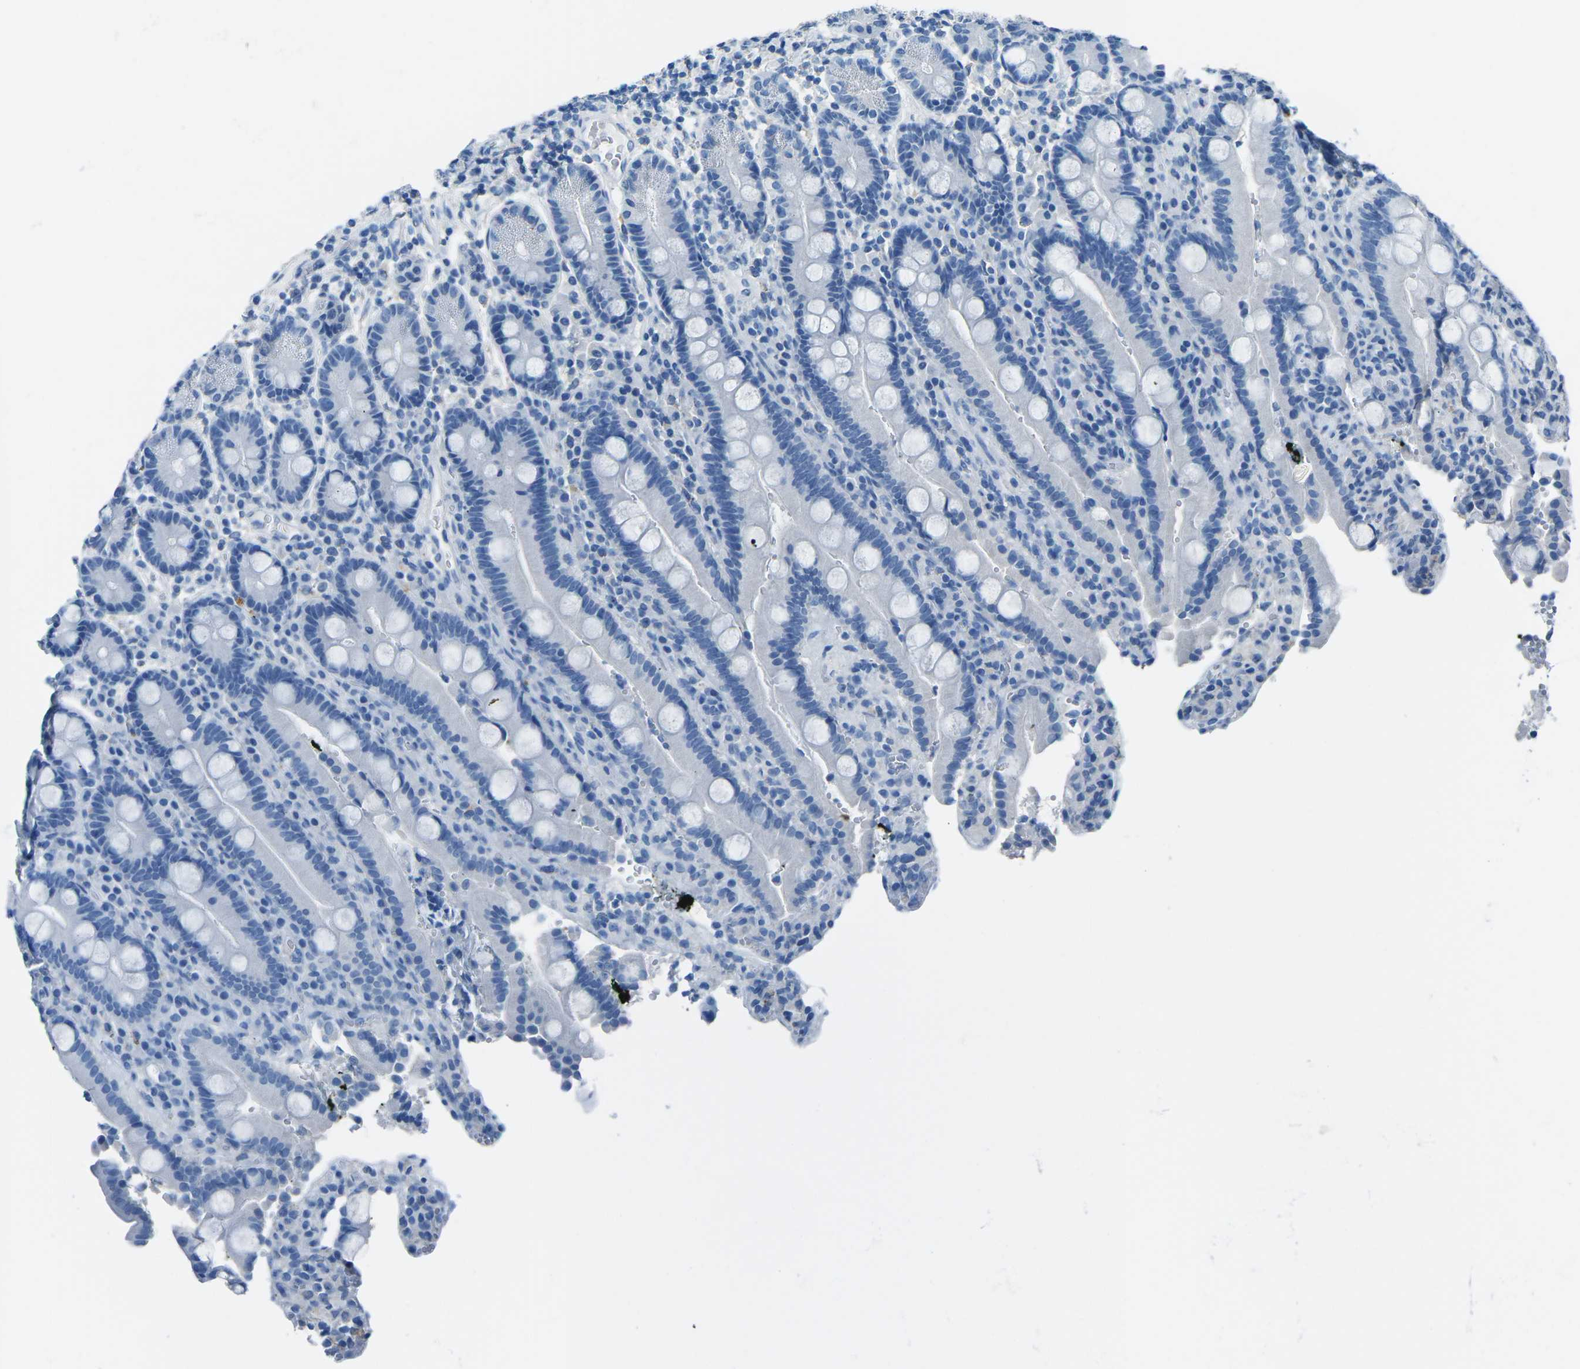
{"staining": {"intensity": "negative", "quantity": "none", "location": "none"}, "tissue": "duodenum", "cell_type": "Glandular cells", "image_type": "normal", "snomed": [{"axis": "morphology", "description": "Normal tissue, NOS"}, {"axis": "topography", "description": "Small intestine, NOS"}], "caption": "The histopathology image displays no significant positivity in glandular cells of duodenum. (Stains: DAB (3,3'-diaminobenzidine) immunohistochemistry (IHC) with hematoxylin counter stain, Microscopy: brightfield microscopy at high magnification).", "gene": "MYH8", "patient": {"sex": "female", "age": 71}}